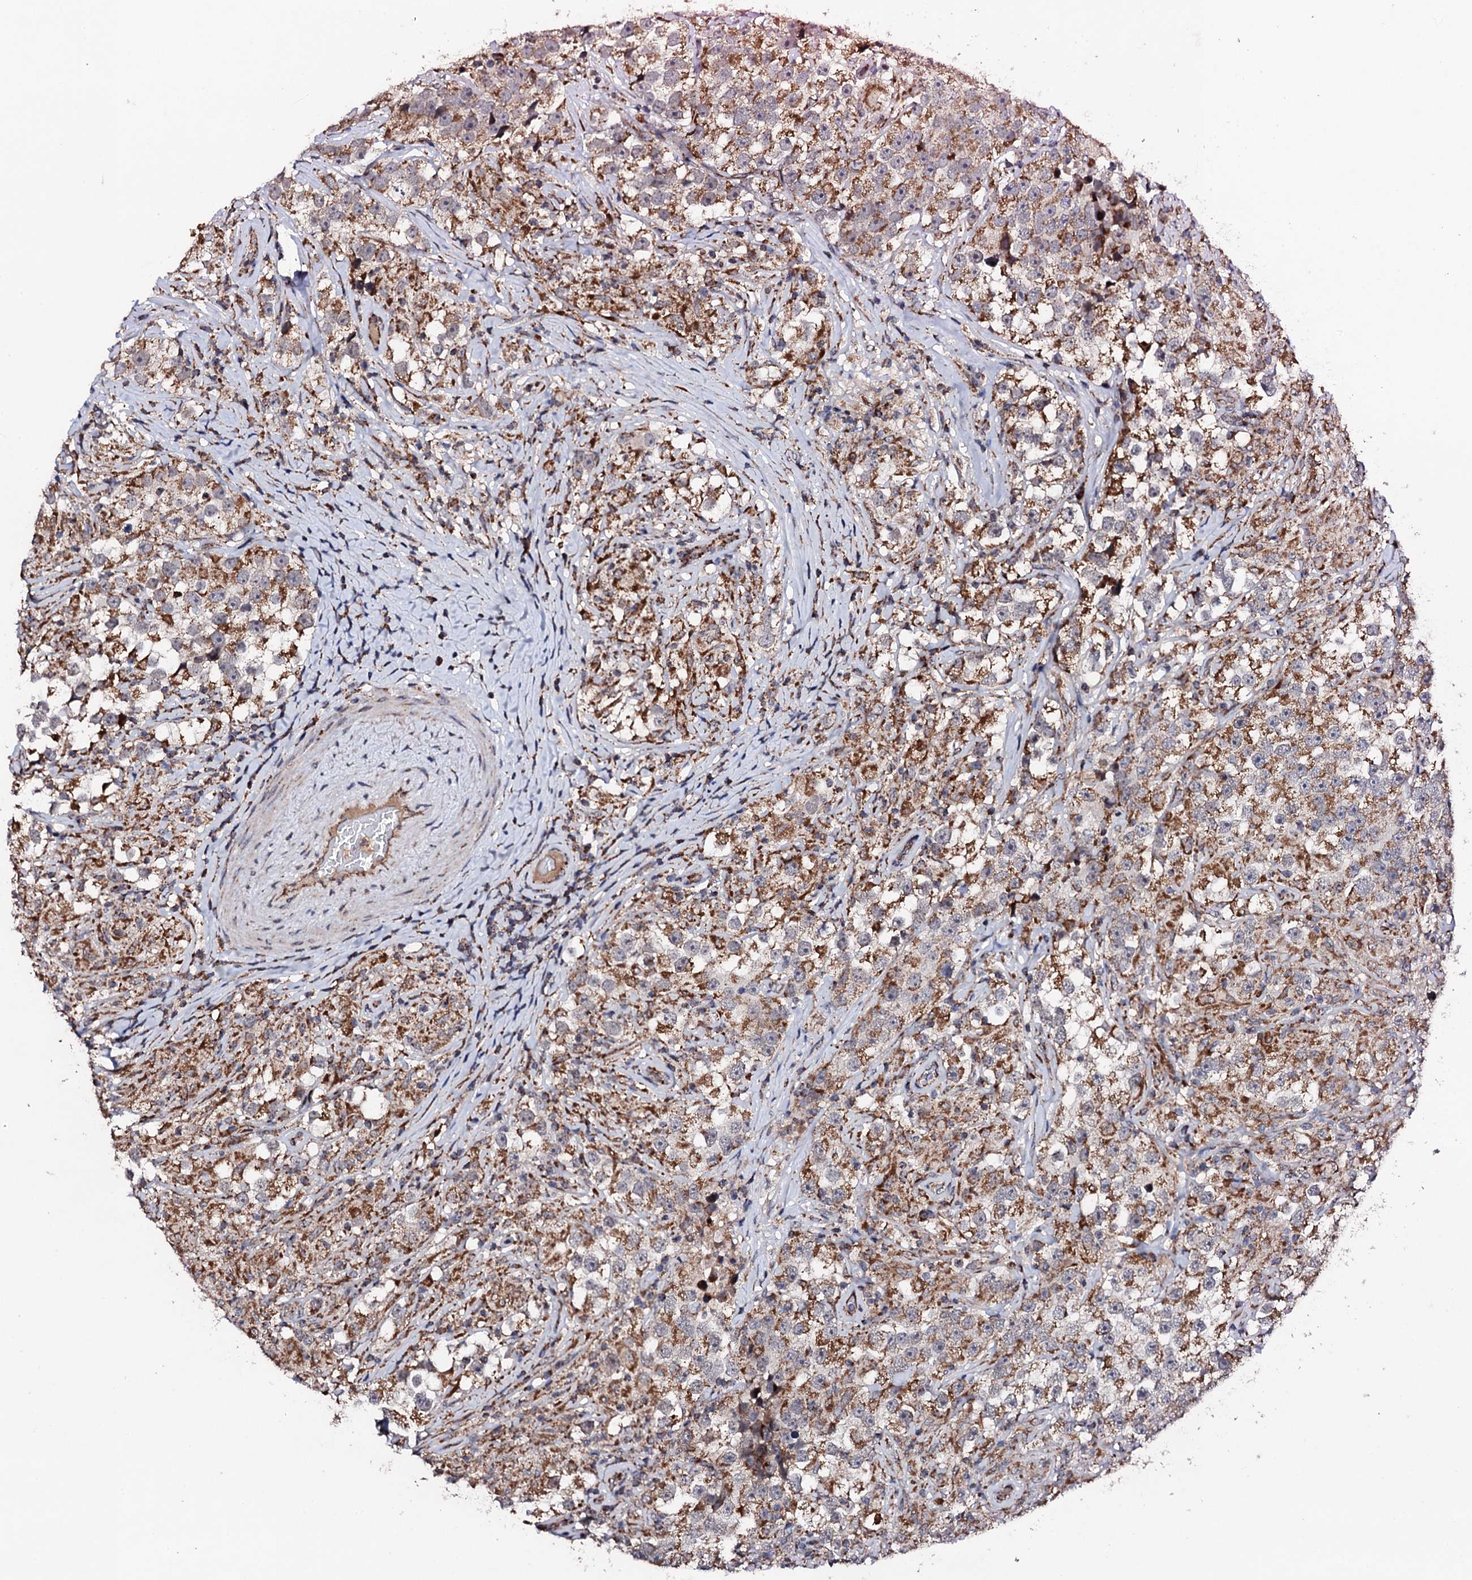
{"staining": {"intensity": "moderate", "quantity": ">75%", "location": "cytoplasmic/membranous"}, "tissue": "testis cancer", "cell_type": "Tumor cells", "image_type": "cancer", "snomed": [{"axis": "morphology", "description": "Seminoma, NOS"}, {"axis": "topography", "description": "Testis"}], "caption": "Brown immunohistochemical staining in seminoma (testis) displays moderate cytoplasmic/membranous staining in approximately >75% of tumor cells.", "gene": "MTIF3", "patient": {"sex": "male", "age": 46}}